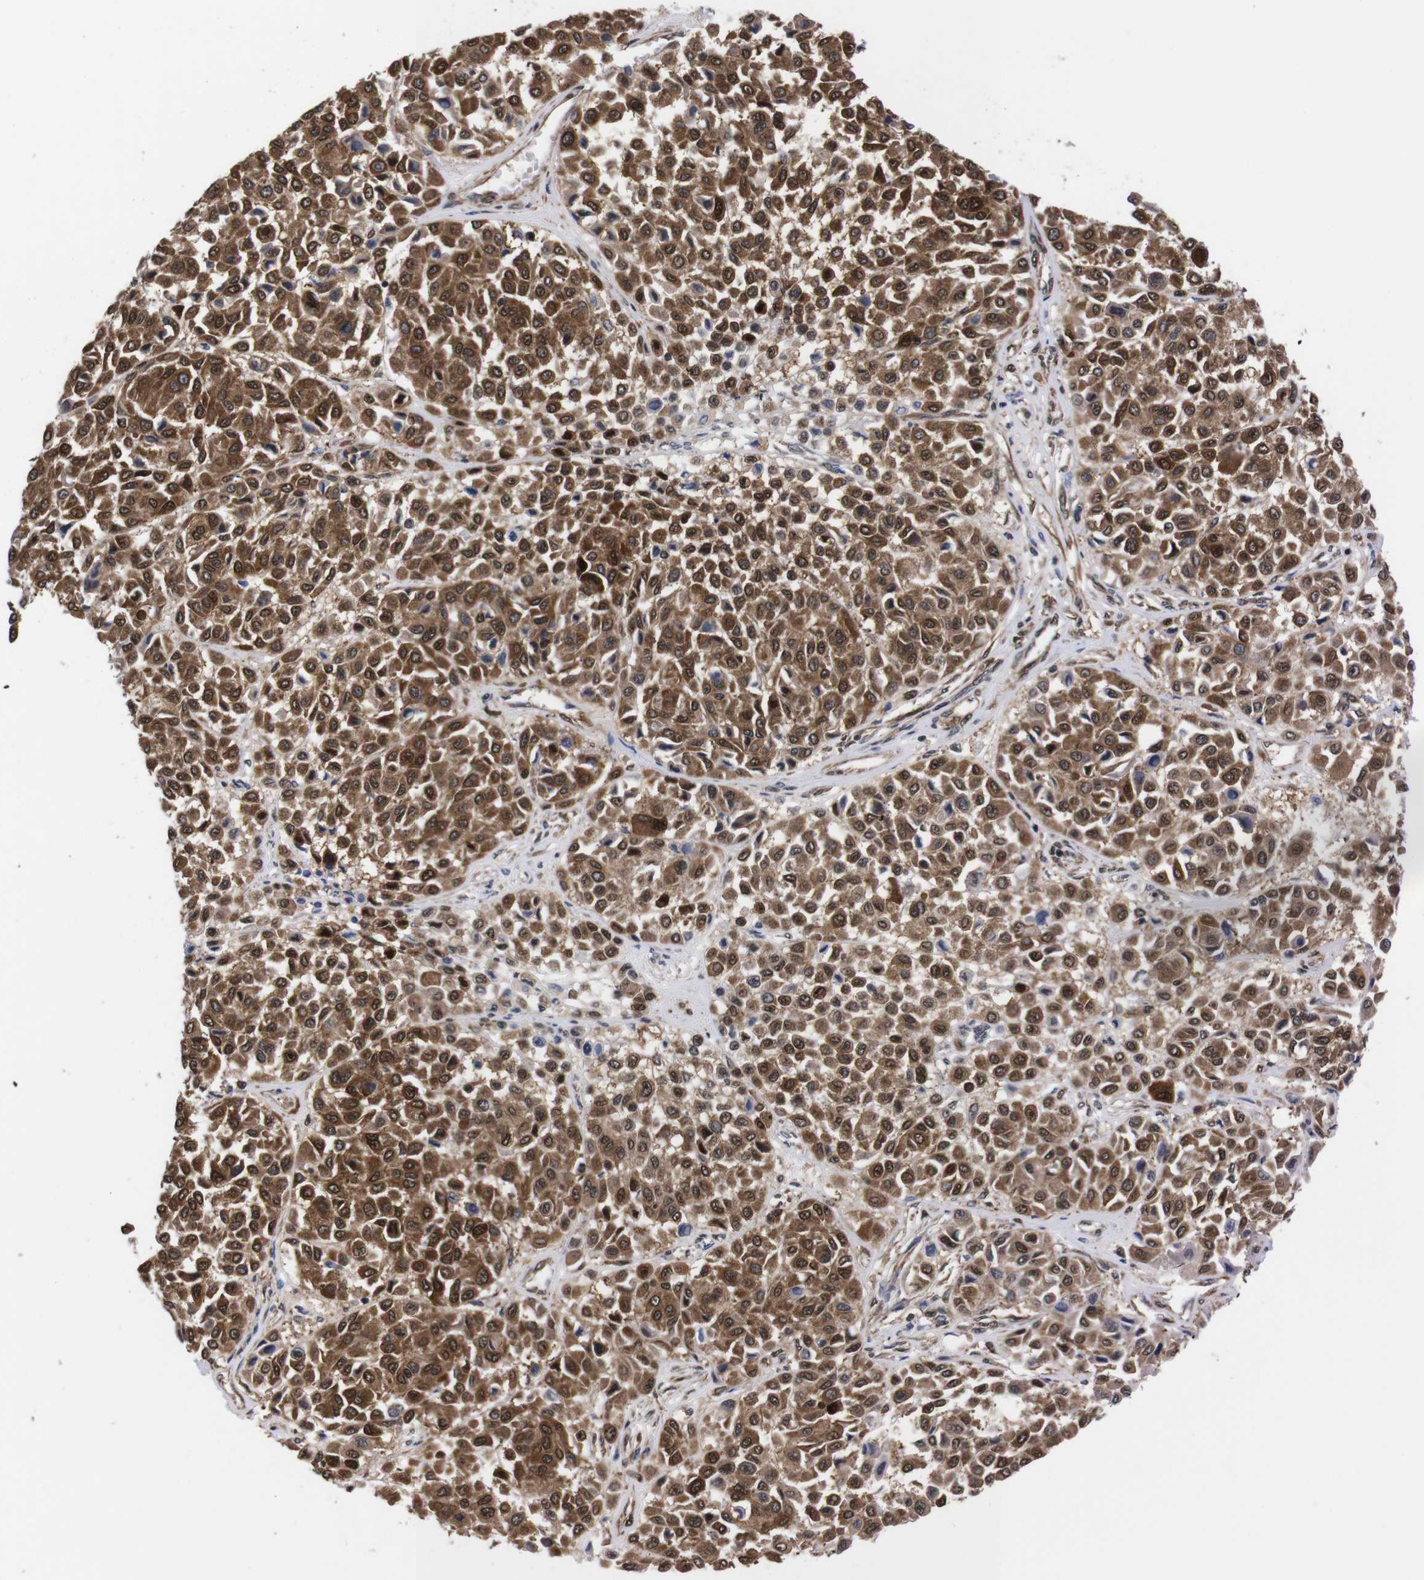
{"staining": {"intensity": "moderate", "quantity": ">75%", "location": "cytoplasmic/membranous,nuclear"}, "tissue": "melanoma", "cell_type": "Tumor cells", "image_type": "cancer", "snomed": [{"axis": "morphology", "description": "Malignant melanoma, Metastatic site"}, {"axis": "topography", "description": "Soft tissue"}], "caption": "Immunohistochemical staining of malignant melanoma (metastatic site) displays moderate cytoplasmic/membranous and nuclear protein positivity in approximately >75% of tumor cells.", "gene": "UBQLN2", "patient": {"sex": "male", "age": 41}}